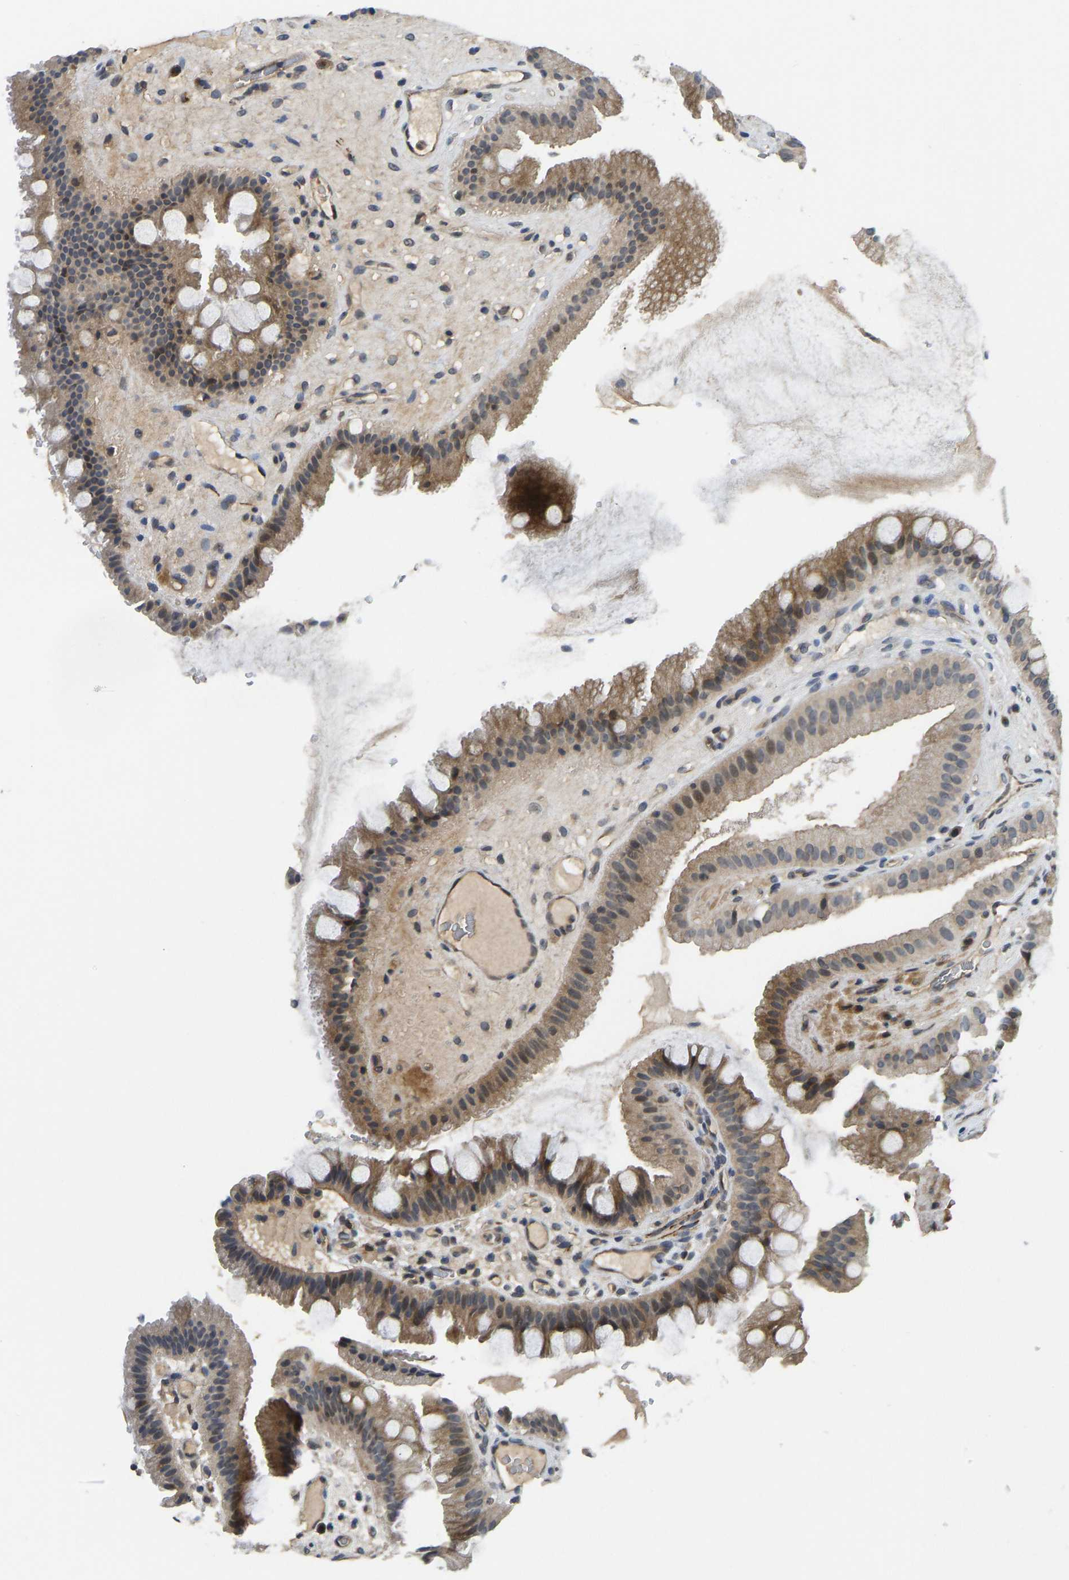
{"staining": {"intensity": "moderate", "quantity": ">75%", "location": "cytoplasmic/membranous"}, "tissue": "gallbladder", "cell_type": "Glandular cells", "image_type": "normal", "snomed": [{"axis": "morphology", "description": "Normal tissue, NOS"}, {"axis": "topography", "description": "Gallbladder"}], "caption": "Brown immunohistochemical staining in unremarkable gallbladder exhibits moderate cytoplasmic/membranous positivity in approximately >75% of glandular cells. (DAB IHC with brightfield microscopy, high magnification).", "gene": "NDRG3", "patient": {"sex": "male", "age": 49}}